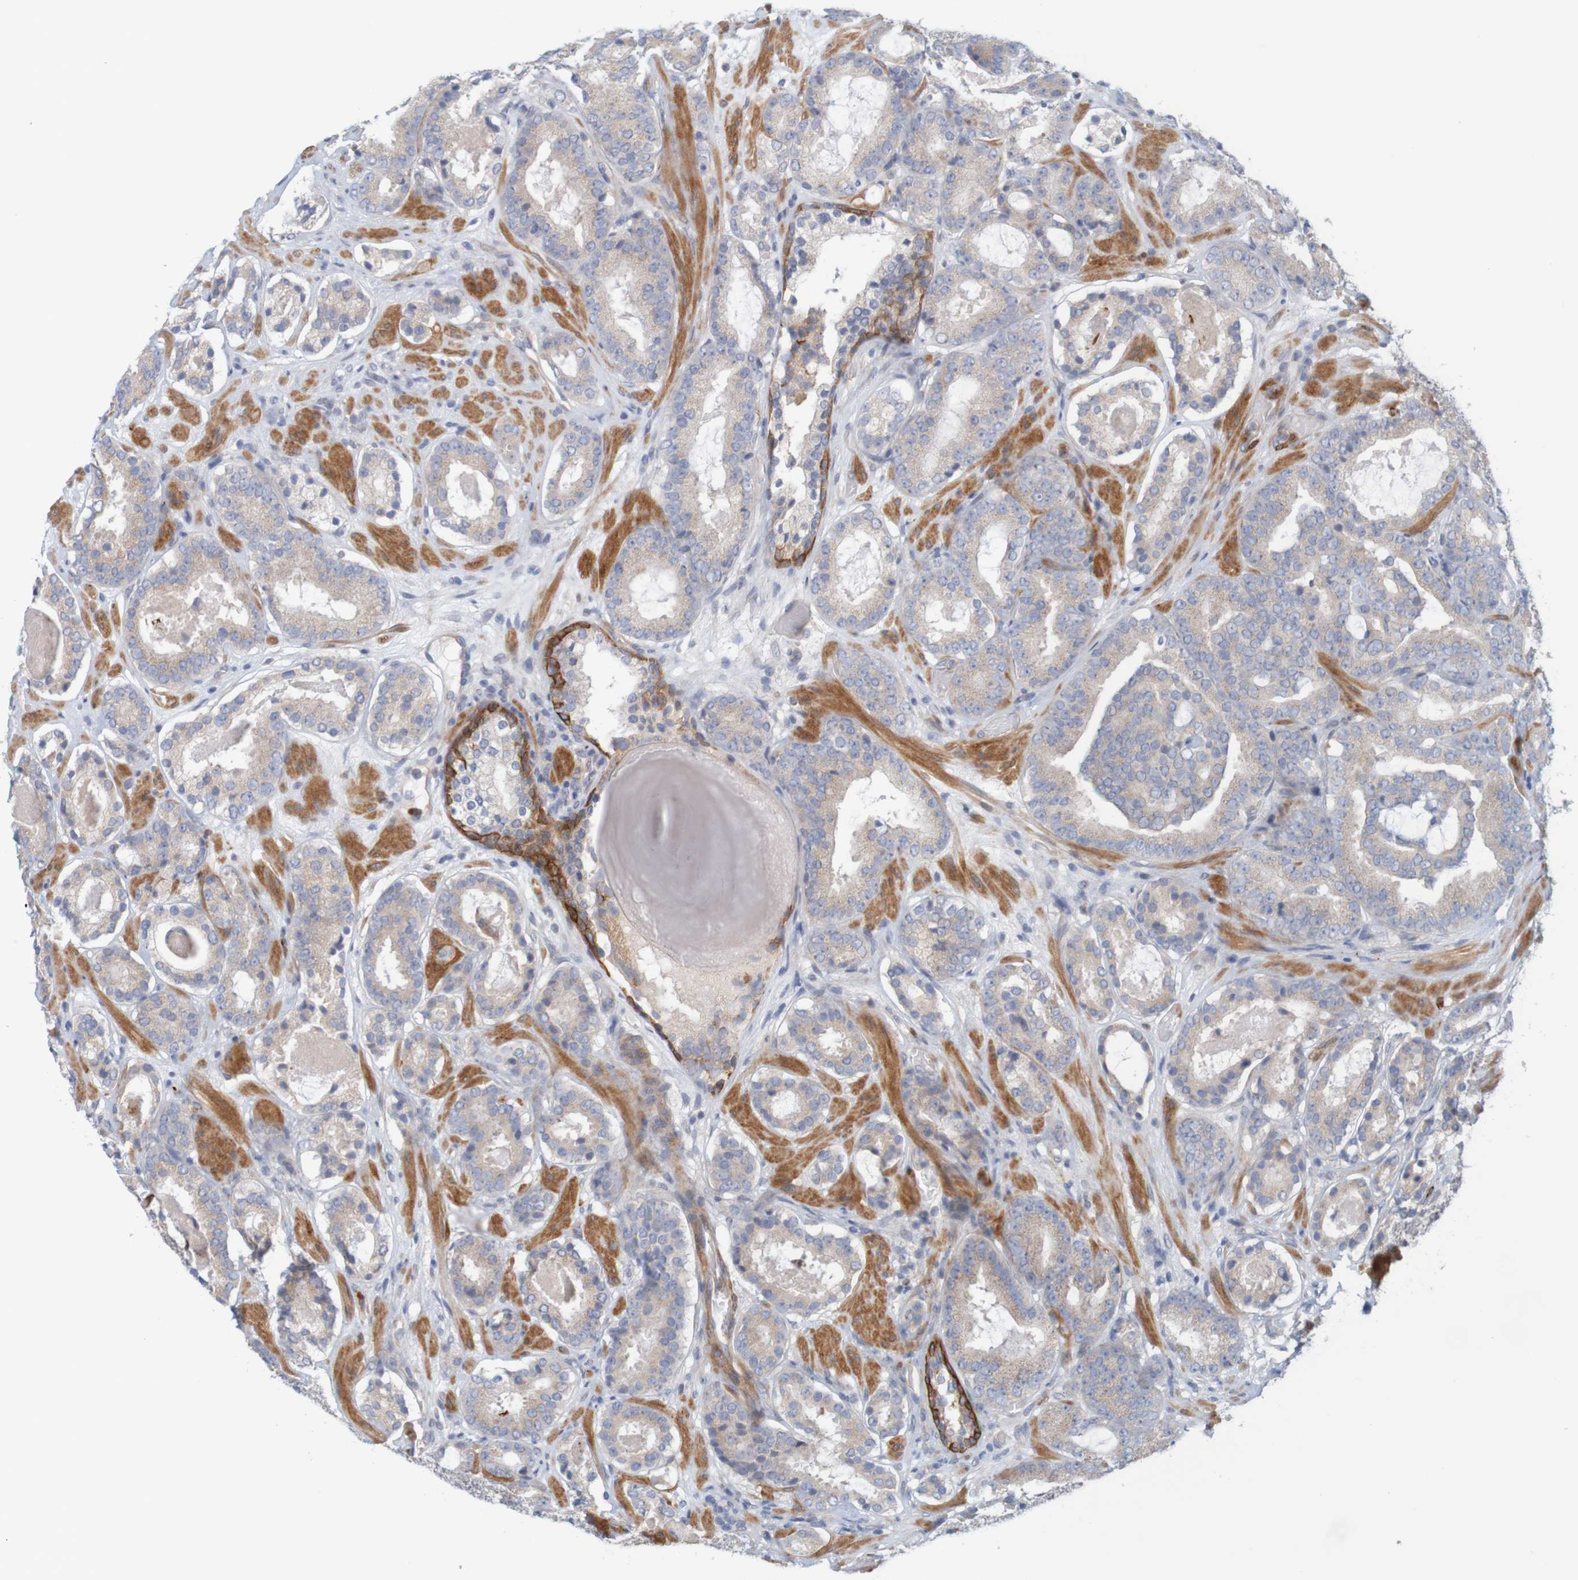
{"staining": {"intensity": "weak", "quantity": ">75%", "location": "cytoplasmic/membranous"}, "tissue": "prostate cancer", "cell_type": "Tumor cells", "image_type": "cancer", "snomed": [{"axis": "morphology", "description": "Adenocarcinoma, Low grade"}, {"axis": "topography", "description": "Prostate"}], "caption": "This is an image of IHC staining of prostate cancer, which shows weak positivity in the cytoplasmic/membranous of tumor cells.", "gene": "KRT23", "patient": {"sex": "male", "age": 69}}